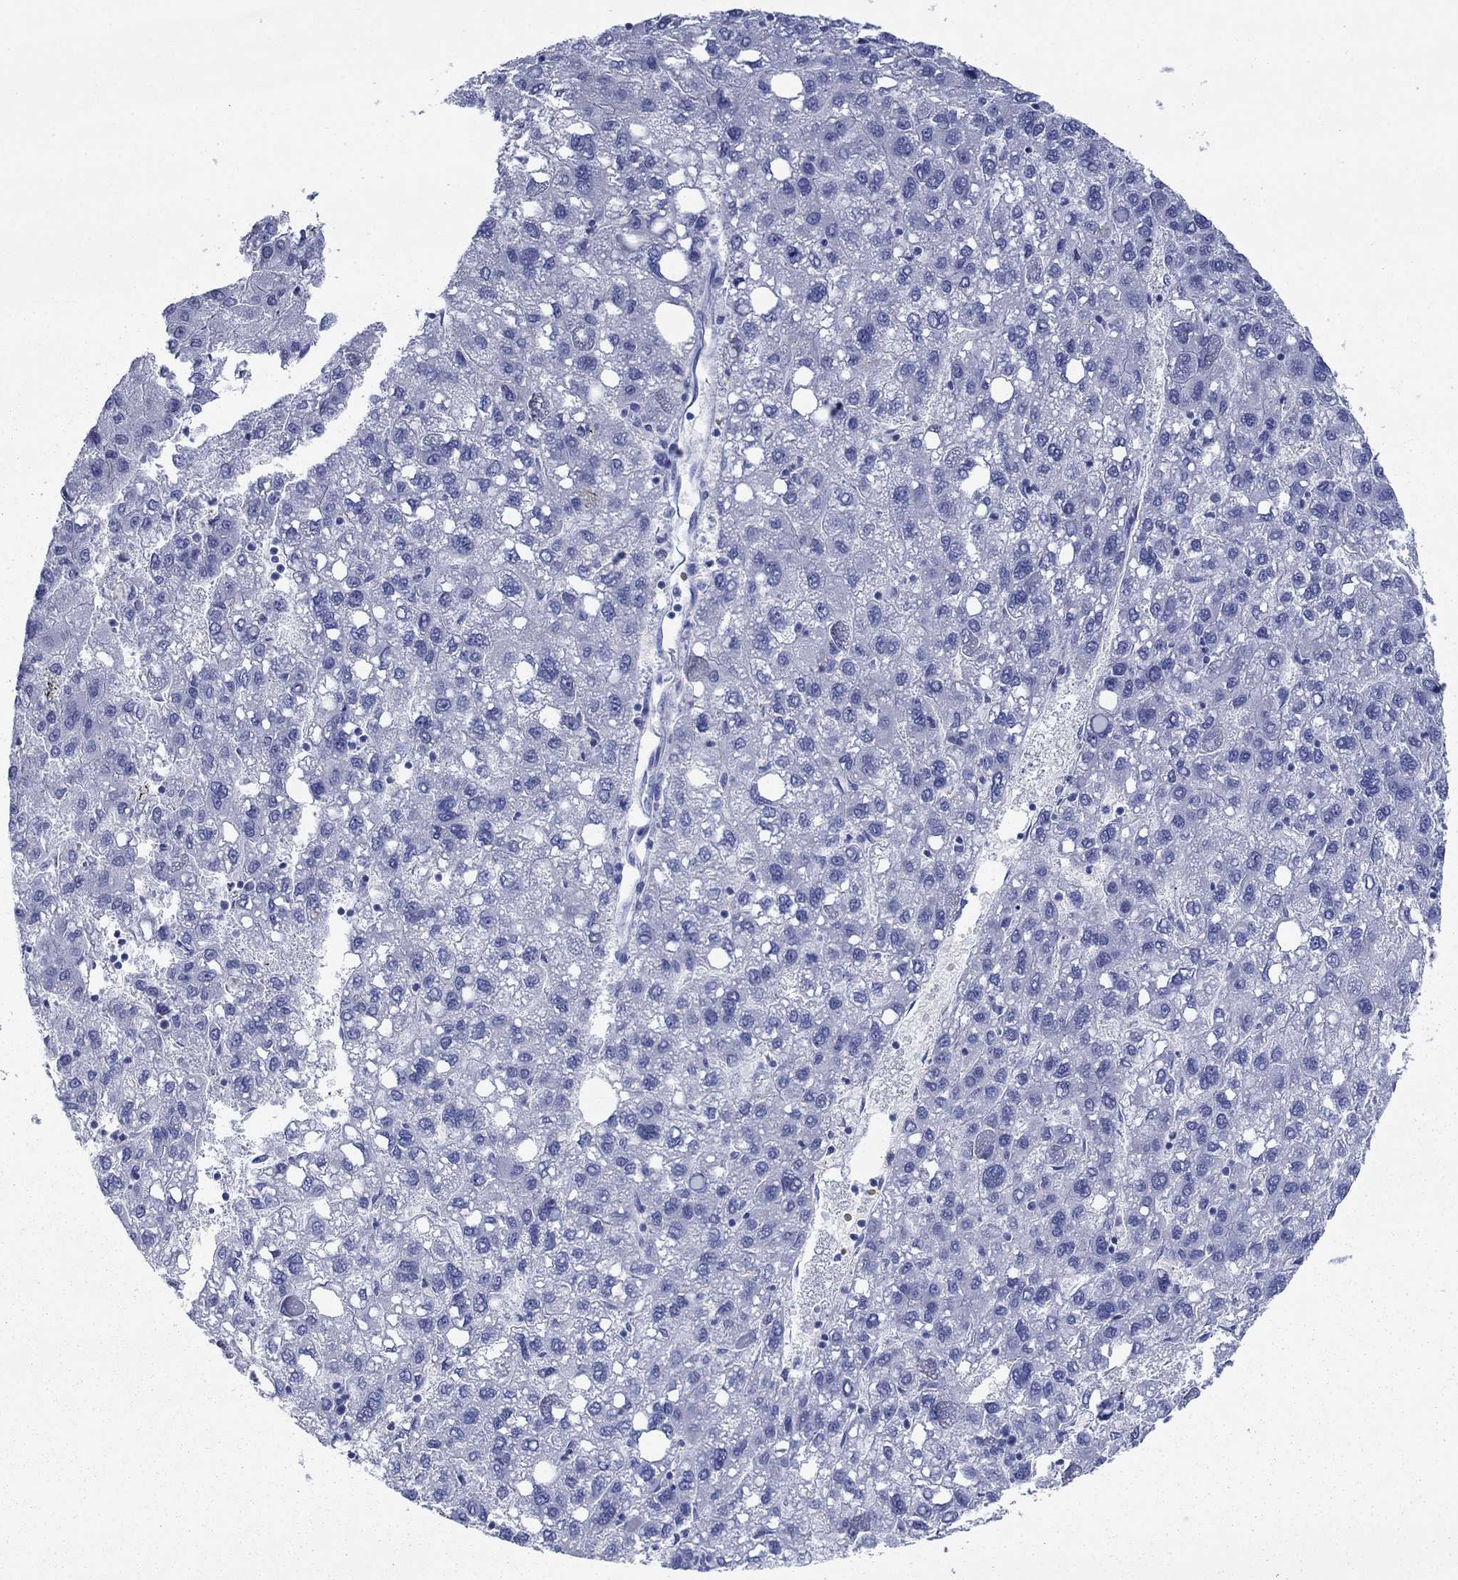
{"staining": {"intensity": "negative", "quantity": "none", "location": "none"}, "tissue": "liver cancer", "cell_type": "Tumor cells", "image_type": "cancer", "snomed": [{"axis": "morphology", "description": "Carcinoma, Hepatocellular, NOS"}, {"axis": "topography", "description": "Liver"}], "caption": "Hepatocellular carcinoma (liver) was stained to show a protein in brown. There is no significant staining in tumor cells.", "gene": "GPC1", "patient": {"sex": "female", "age": 82}}